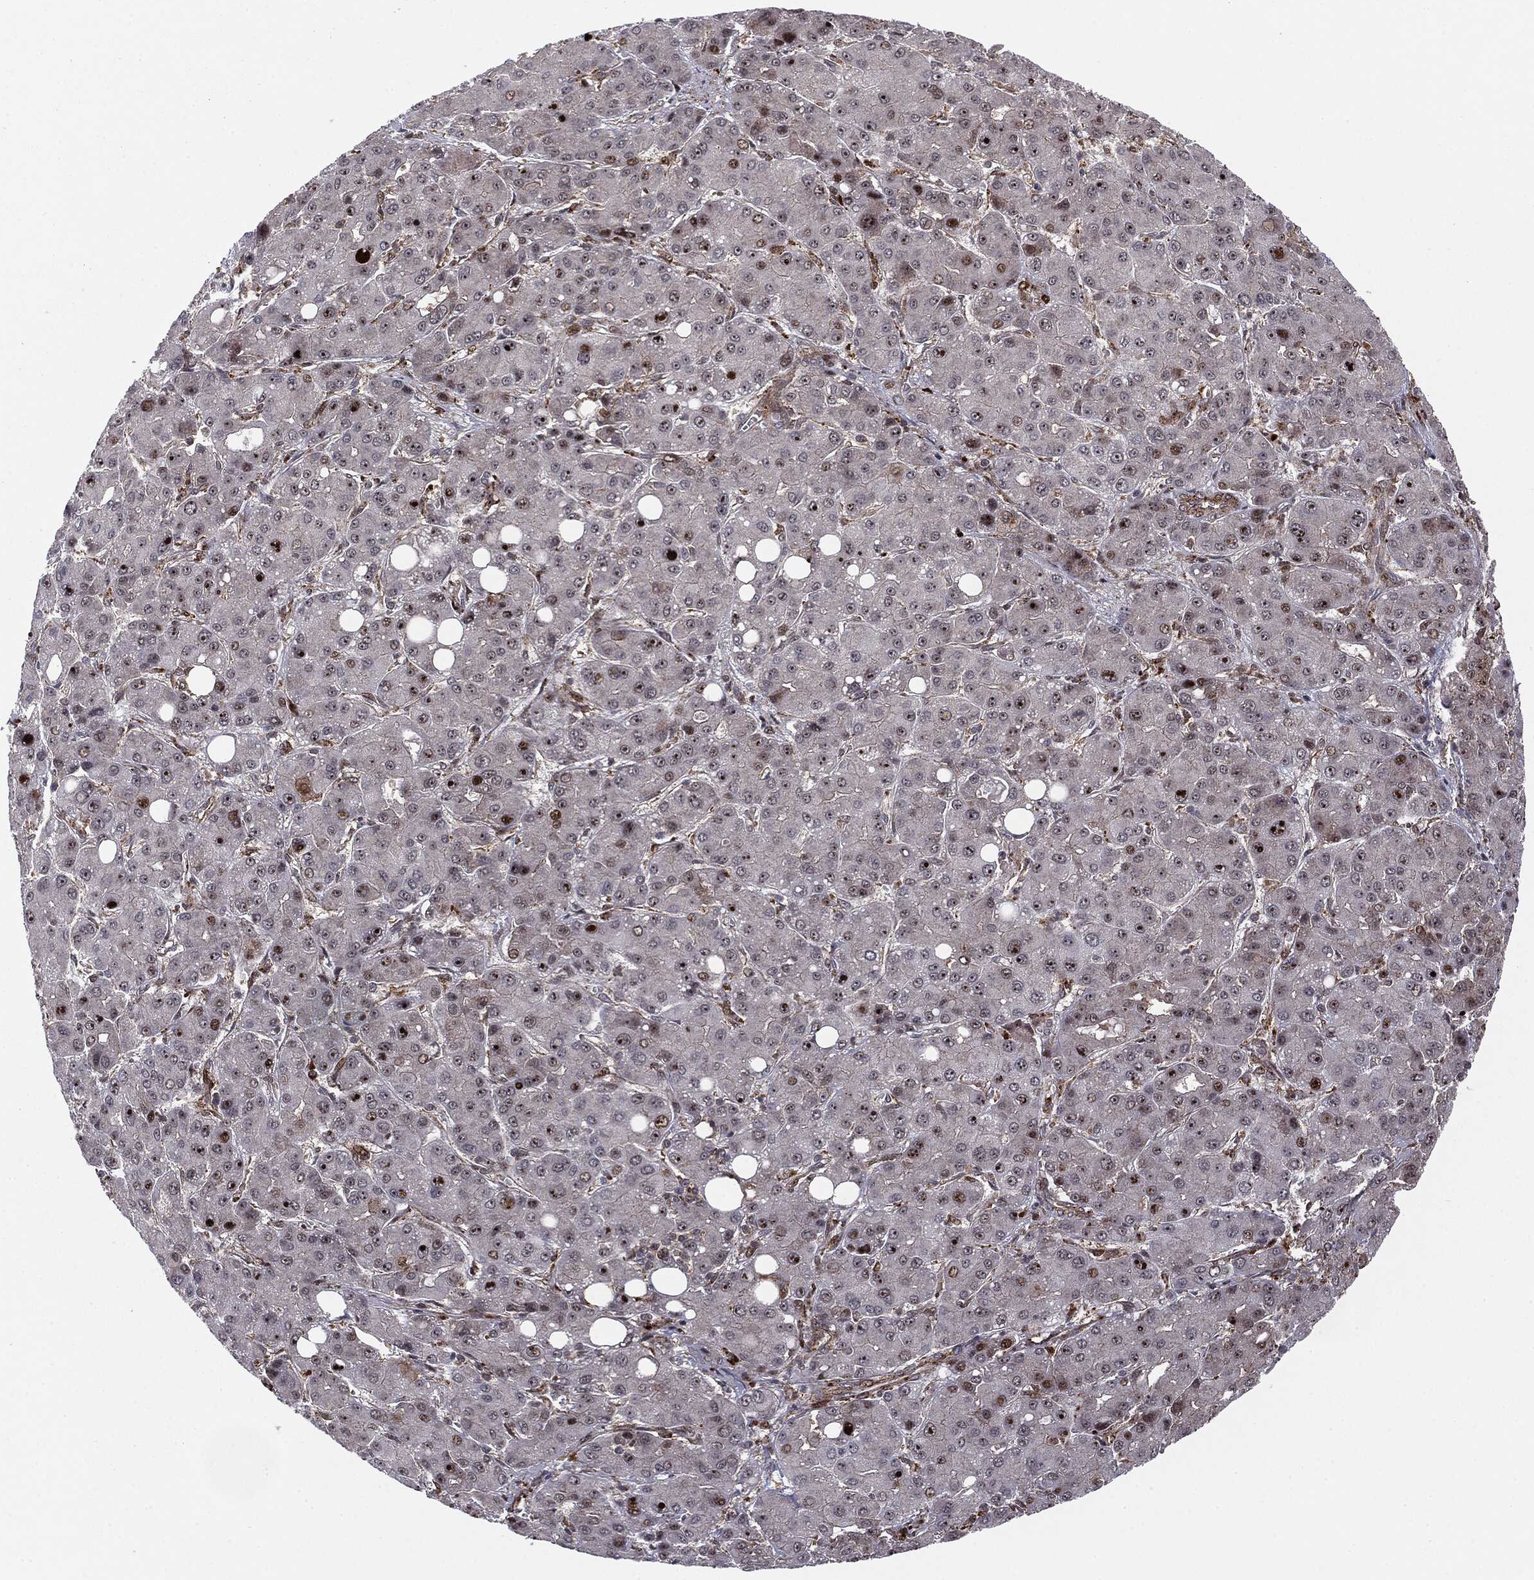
{"staining": {"intensity": "negative", "quantity": "none", "location": "none"}, "tissue": "liver cancer", "cell_type": "Tumor cells", "image_type": "cancer", "snomed": [{"axis": "morphology", "description": "Carcinoma, Hepatocellular, NOS"}, {"axis": "topography", "description": "Liver"}], "caption": "DAB (3,3'-diaminobenzidine) immunohistochemical staining of human liver cancer (hepatocellular carcinoma) reveals no significant positivity in tumor cells.", "gene": "PTEN", "patient": {"sex": "male", "age": 55}}